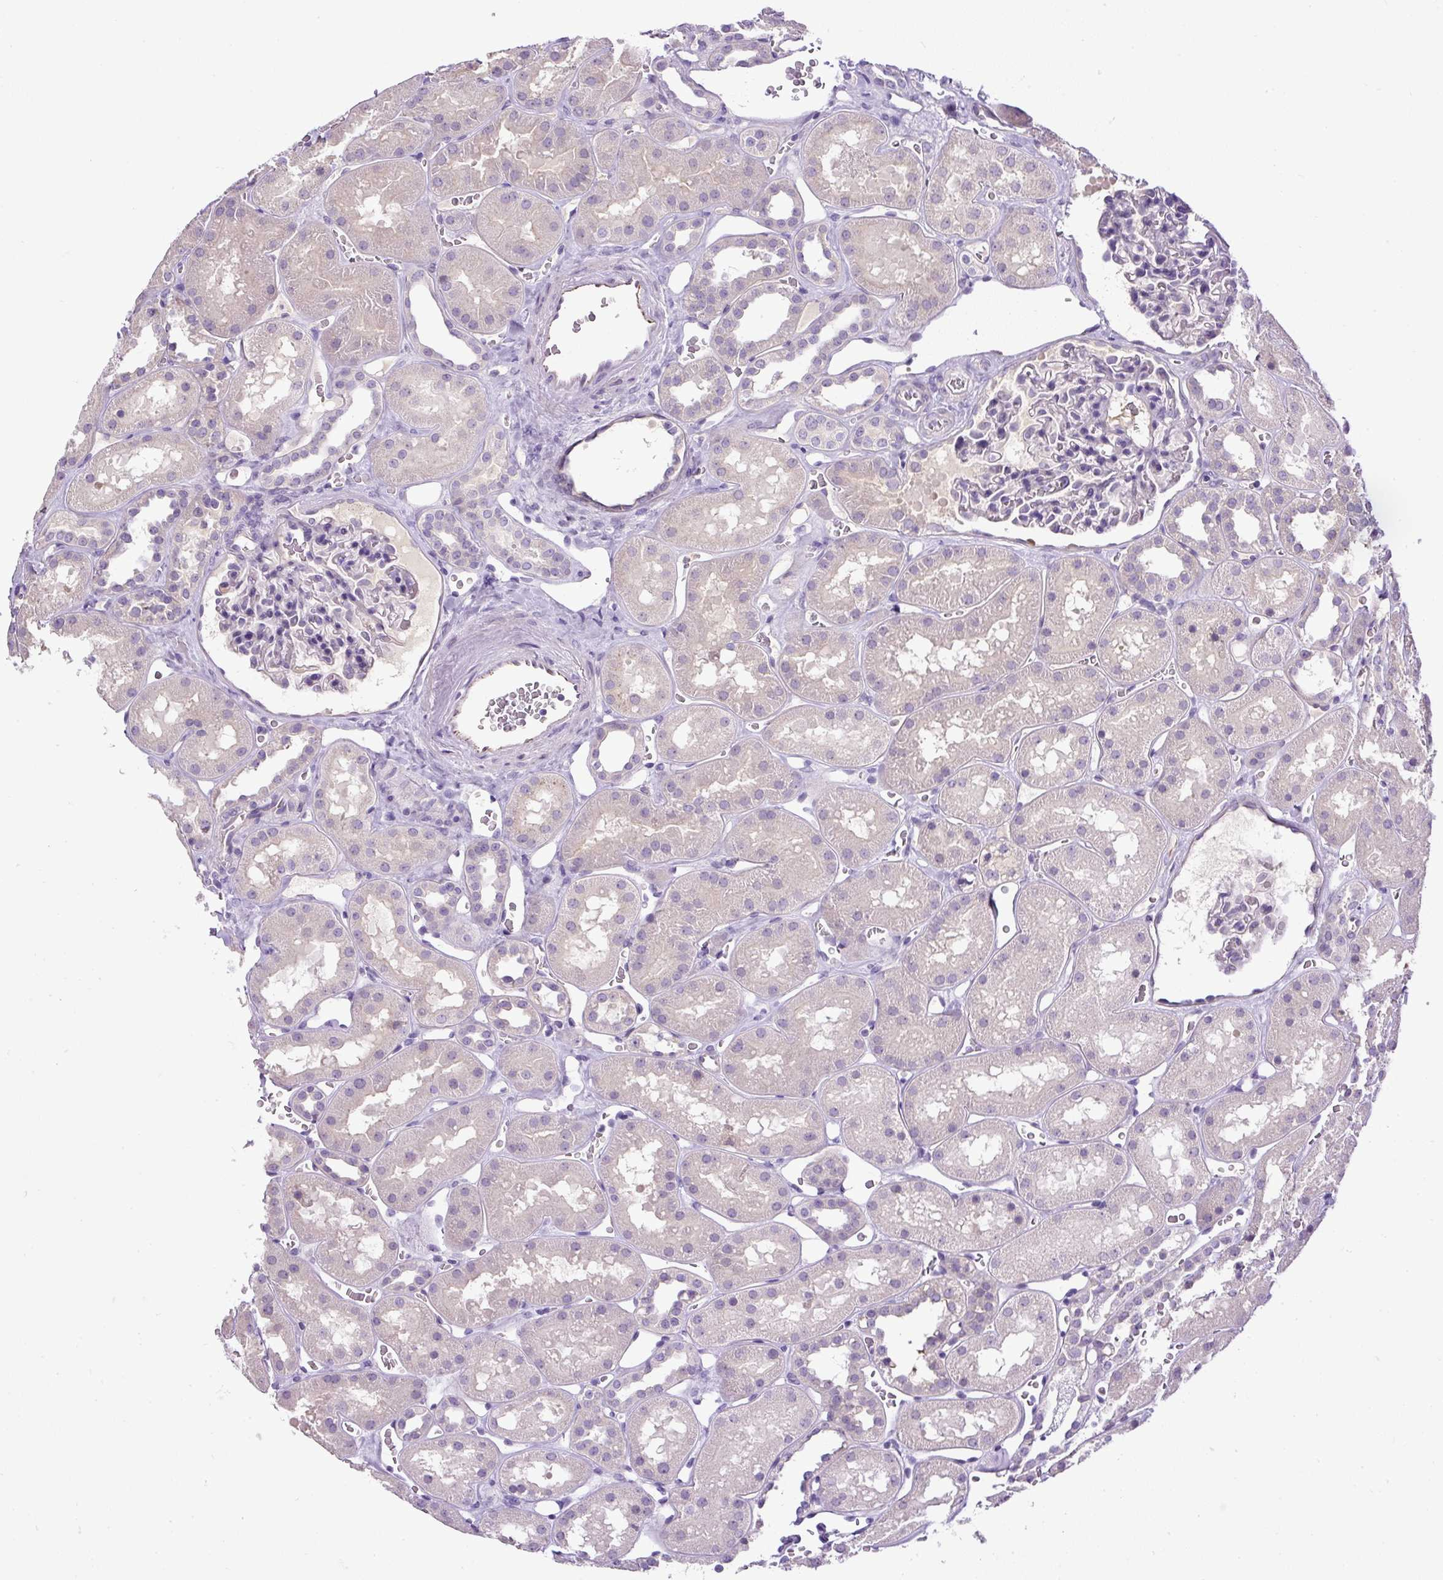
{"staining": {"intensity": "negative", "quantity": "none", "location": "none"}, "tissue": "kidney", "cell_type": "Cells in glomeruli", "image_type": "normal", "snomed": [{"axis": "morphology", "description": "Normal tissue, NOS"}, {"axis": "topography", "description": "Kidney"}], "caption": "Unremarkable kidney was stained to show a protein in brown. There is no significant positivity in cells in glomeruli.", "gene": "LEFTY1", "patient": {"sex": "female", "age": 41}}